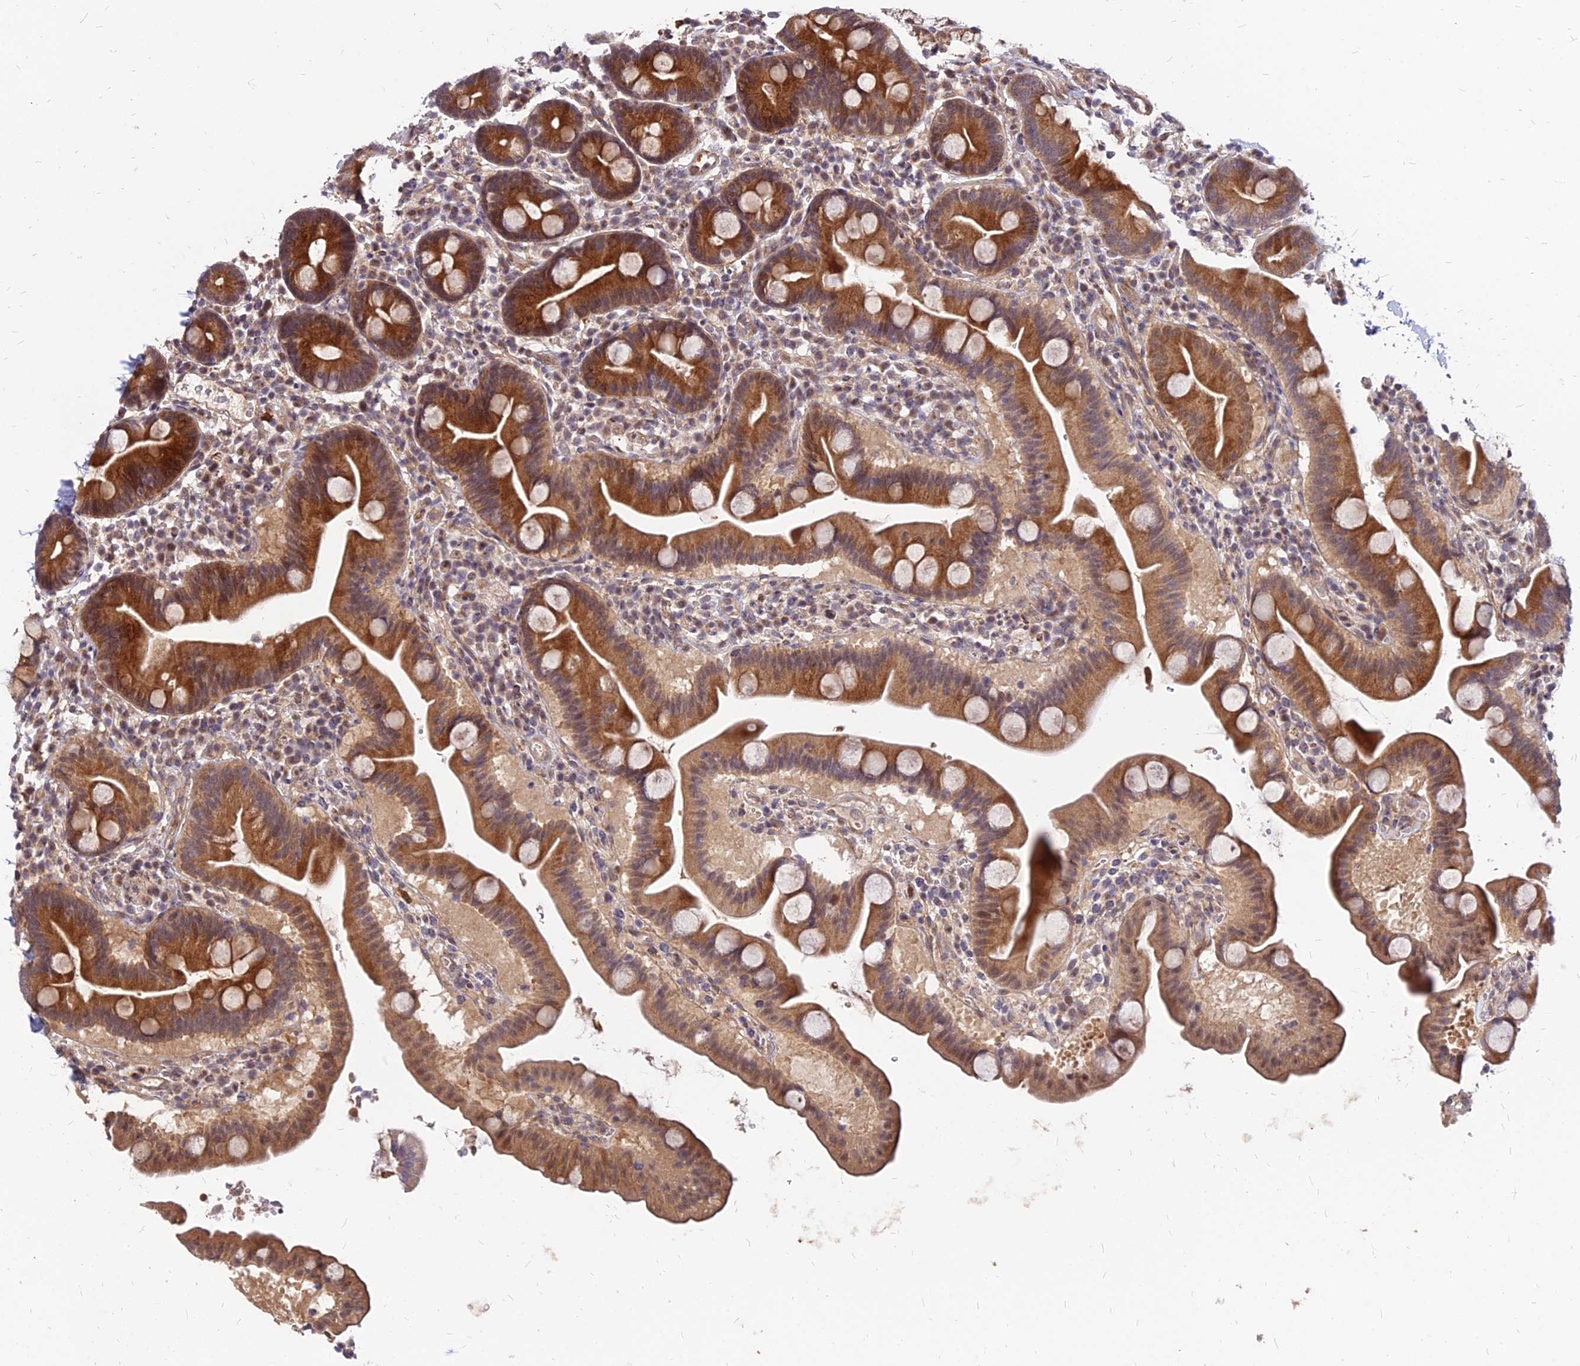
{"staining": {"intensity": "strong", "quantity": ">75%", "location": "cytoplasmic/membranous"}, "tissue": "duodenum", "cell_type": "Glandular cells", "image_type": "normal", "snomed": [{"axis": "morphology", "description": "Normal tissue, NOS"}, {"axis": "topography", "description": "Duodenum"}], "caption": "Immunohistochemical staining of normal human duodenum reveals high levels of strong cytoplasmic/membranous expression in about >75% of glandular cells.", "gene": "APBA3", "patient": {"sex": "male", "age": 54}}